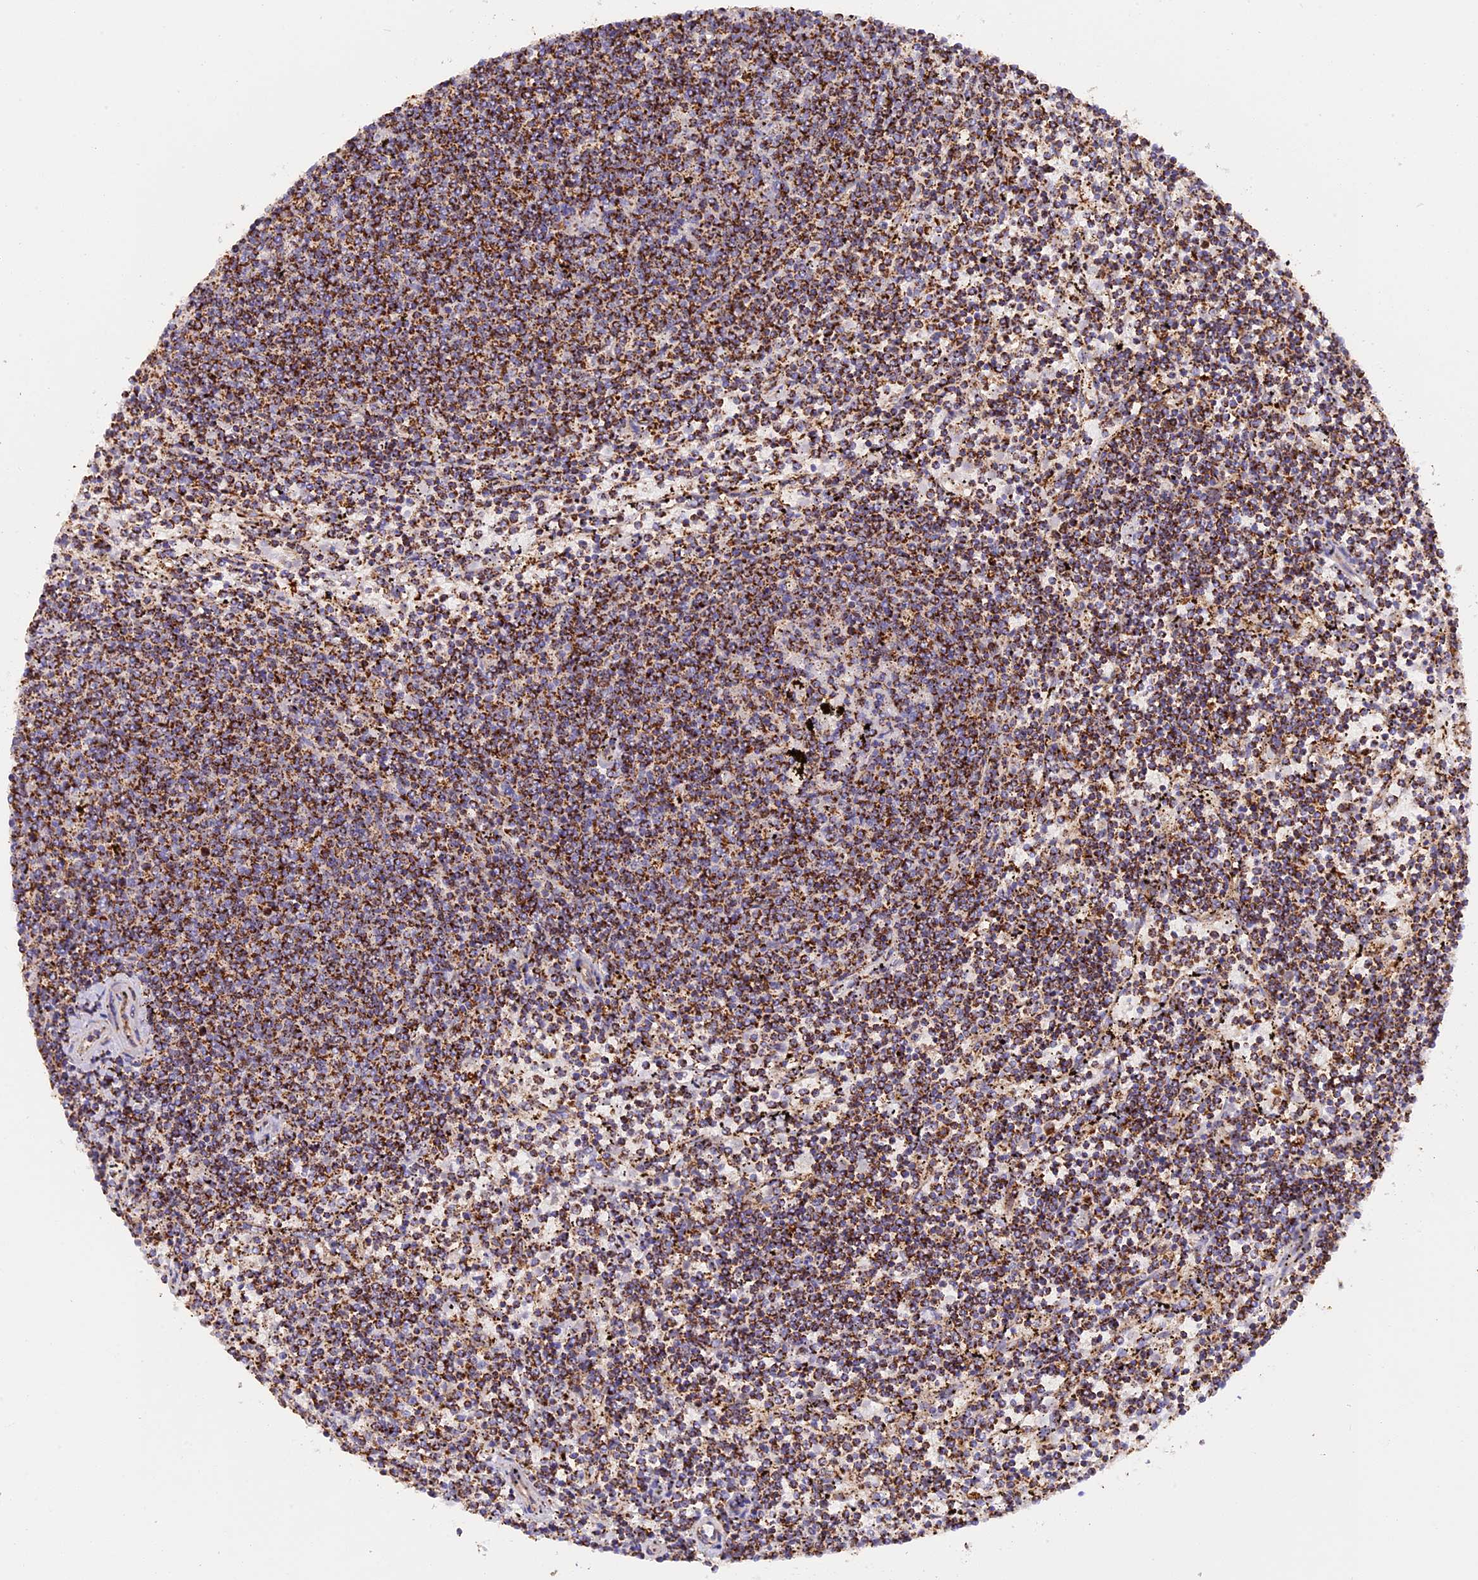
{"staining": {"intensity": "strong", "quantity": ">75%", "location": "cytoplasmic/membranous"}, "tissue": "lymphoma", "cell_type": "Tumor cells", "image_type": "cancer", "snomed": [{"axis": "morphology", "description": "Malignant lymphoma, non-Hodgkin's type, Low grade"}, {"axis": "topography", "description": "Spleen"}], "caption": "A high amount of strong cytoplasmic/membranous staining is identified in about >75% of tumor cells in low-grade malignant lymphoma, non-Hodgkin's type tissue.", "gene": "UQCRB", "patient": {"sex": "female", "age": 50}}